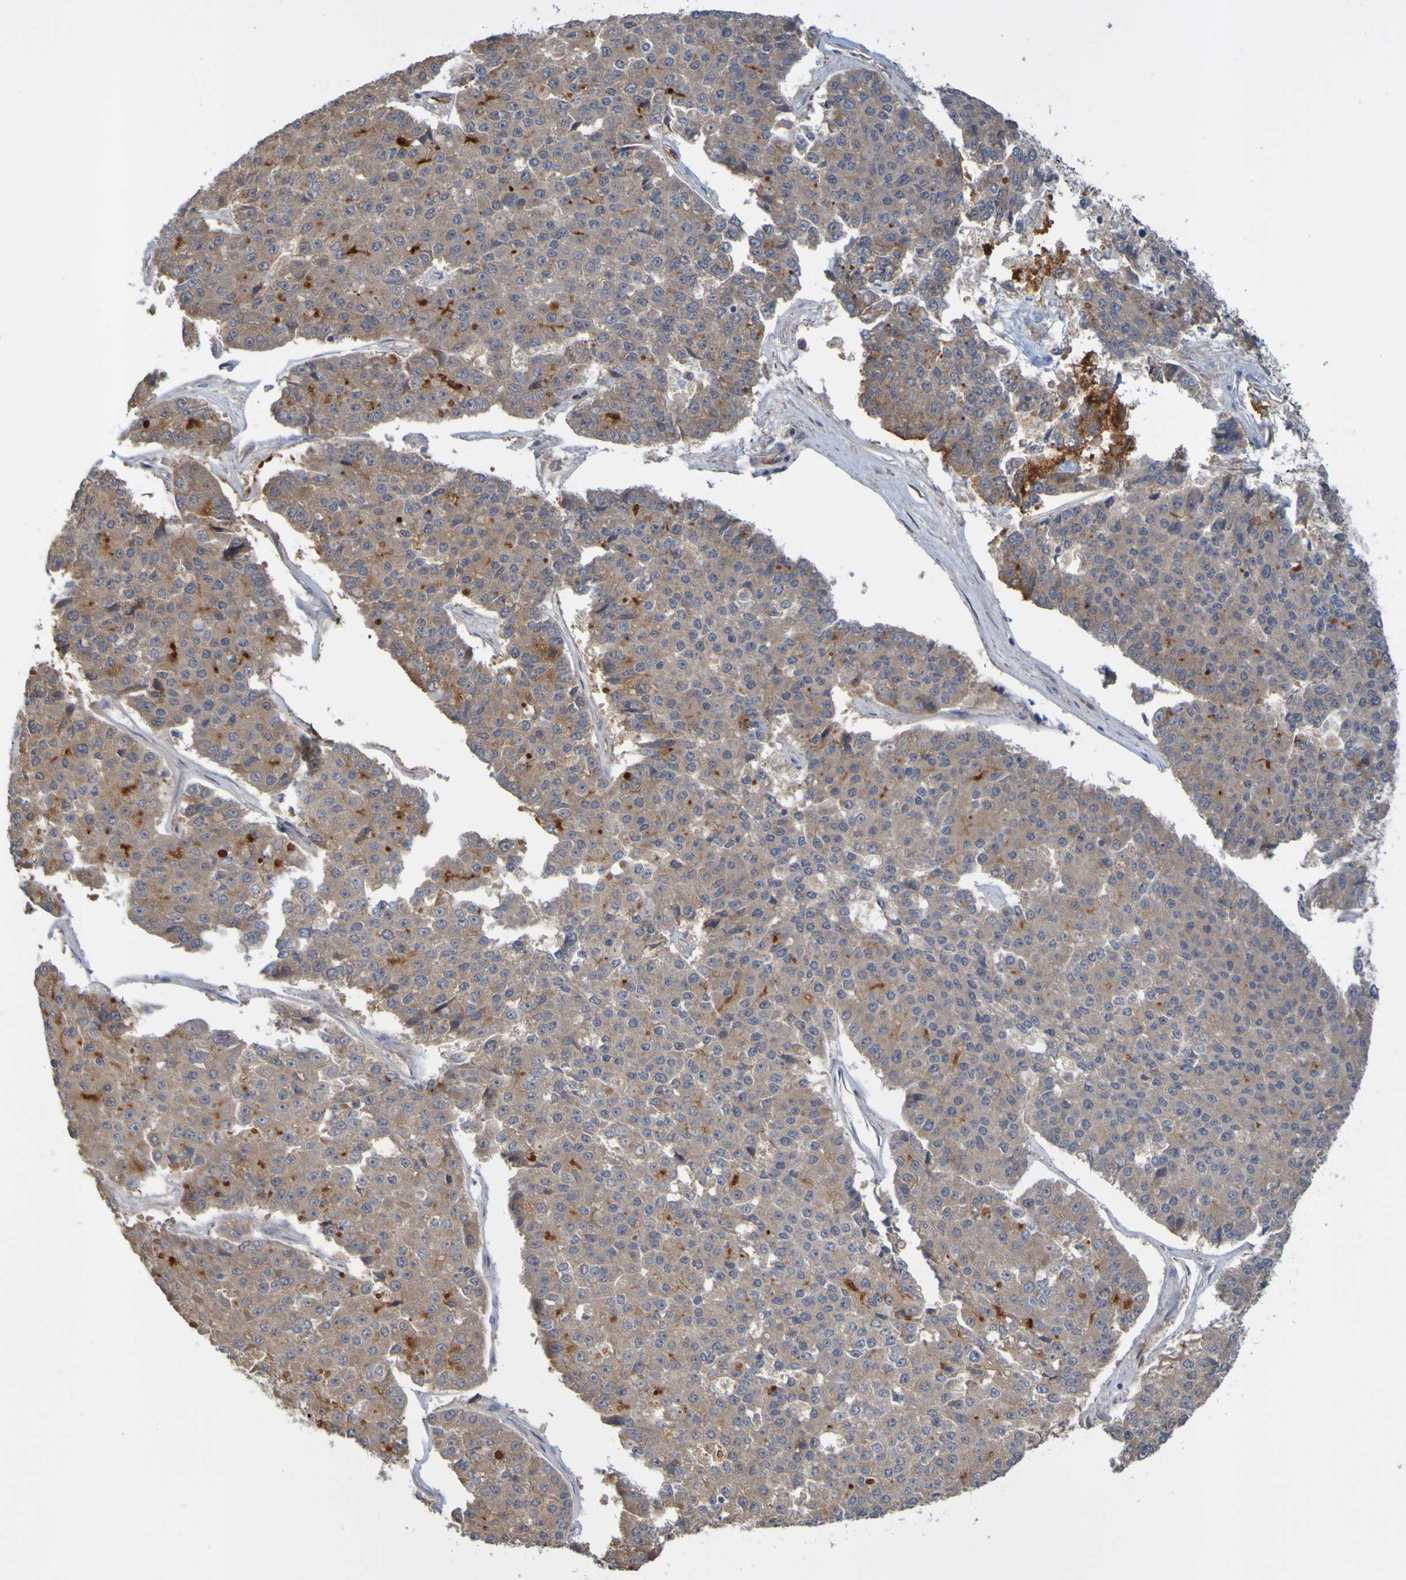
{"staining": {"intensity": "moderate", "quantity": ">75%", "location": "cytoplasmic/membranous"}, "tissue": "pancreatic cancer", "cell_type": "Tumor cells", "image_type": "cancer", "snomed": [{"axis": "morphology", "description": "Adenocarcinoma, NOS"}, {"axis": "topography", "description": "Pancreas"}], "caption": "Immunohistochemistry (IHC) photomicrograph of neoplastic tissue: human pancreatic cancer stained using immunohistochemistry (IHC) displays medium levels of moderate protein expression localized specifically in the cytoplasmic/membranous of tumor cells, appearing as a cytoplasmic/membranous brown color.", "gene": "NAV2", "patient": {"sex": "male", "age": 50}}